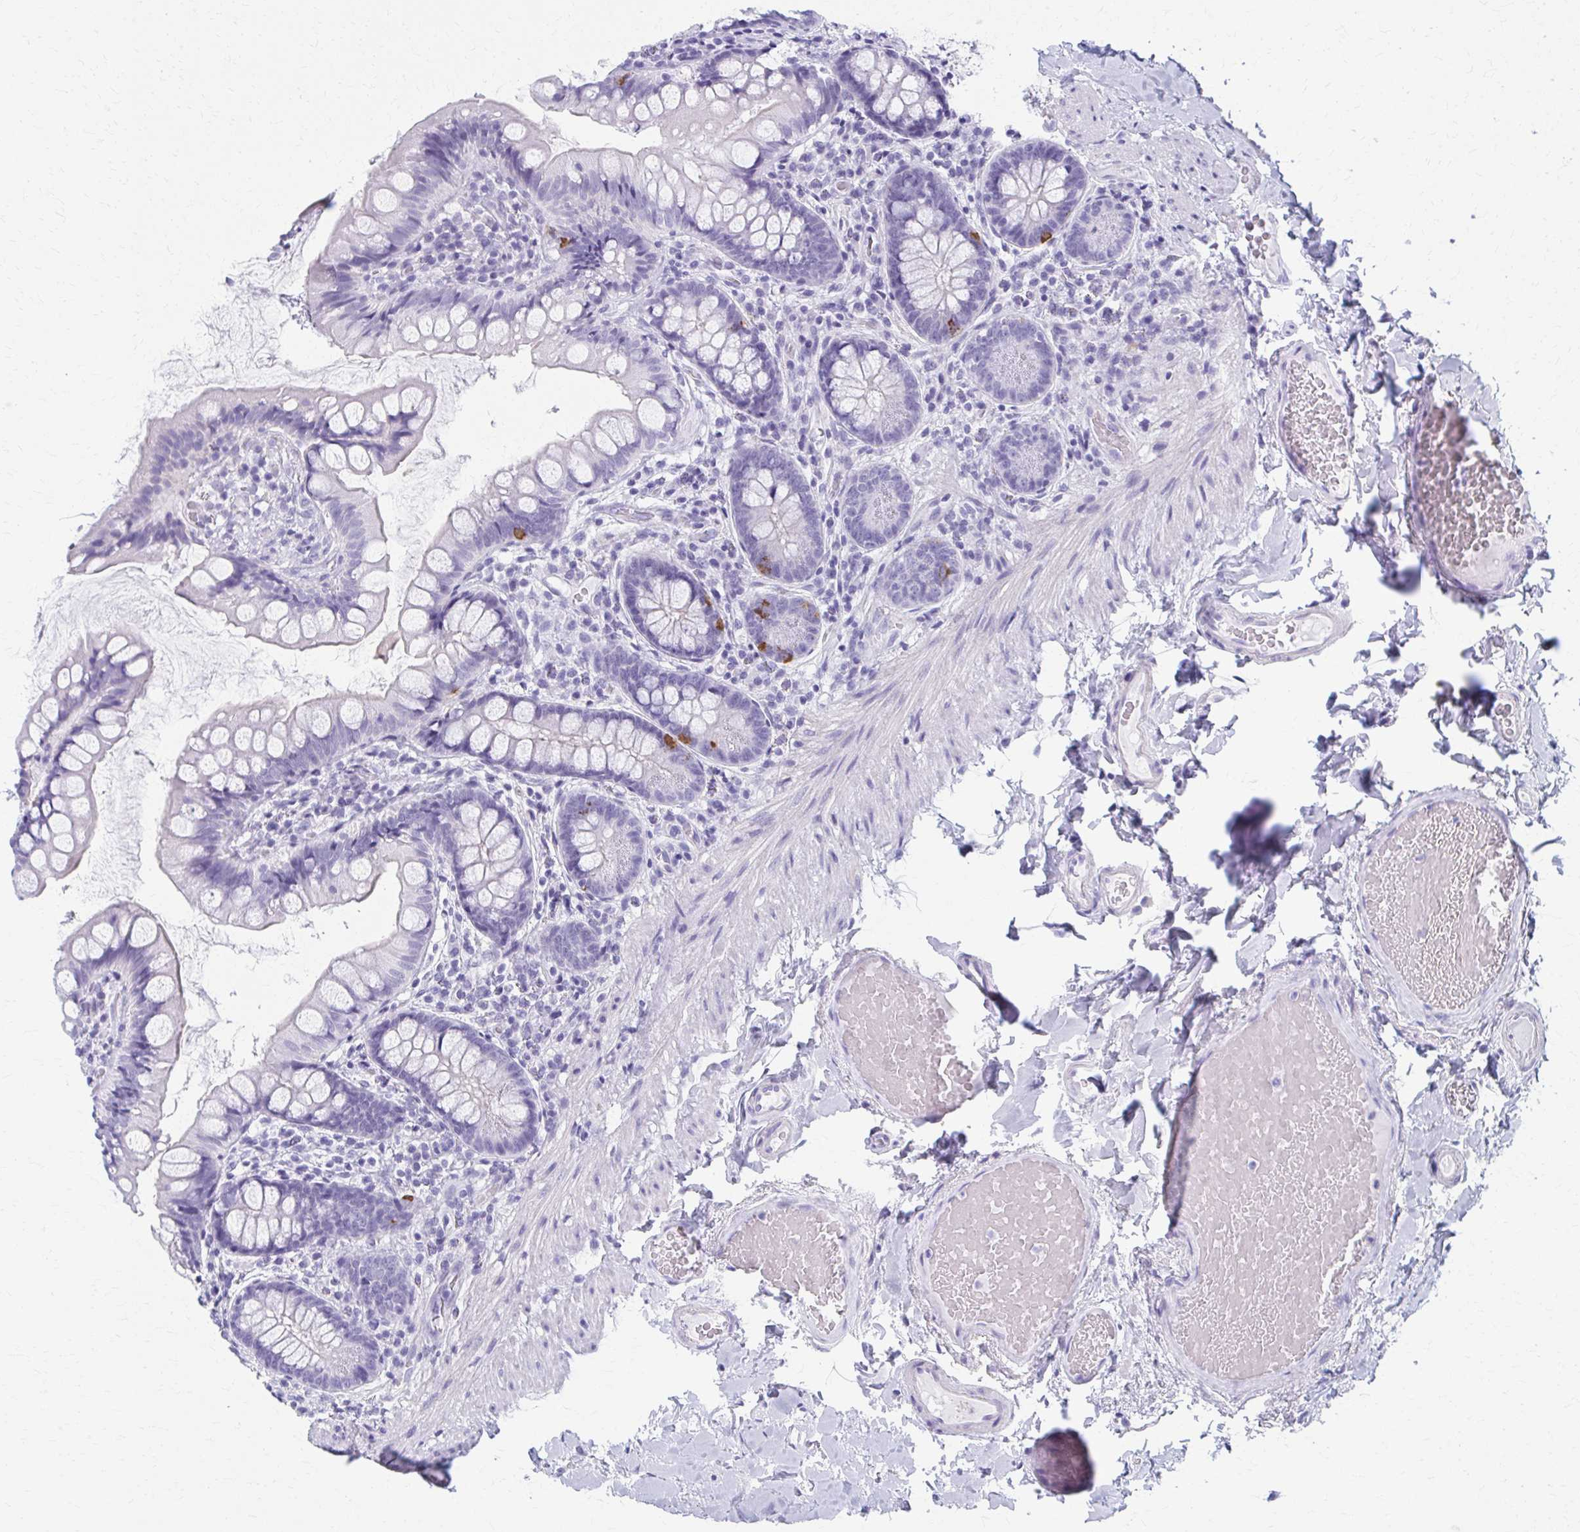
{"staining": {"intensity": "strong", "quantity": "<25%", "location": "cytoplasmic/membranous"}, "tissue": "small intestine", "cell_type": "Glandular cells", "image_type": "normal", "snomed": [{"axis": "morphology", "description": "Normal tissue, NOS"}, {"axis": "topography", "description": "Small intestine"}], "caption": "Small intestine stained for a protein (brown) shows strong cytoplasmic/membranous positive expression in approximately <25% of glandular cells.", "gene": "MPLKIP", "patient": {"sex": "male", "age": 70}}